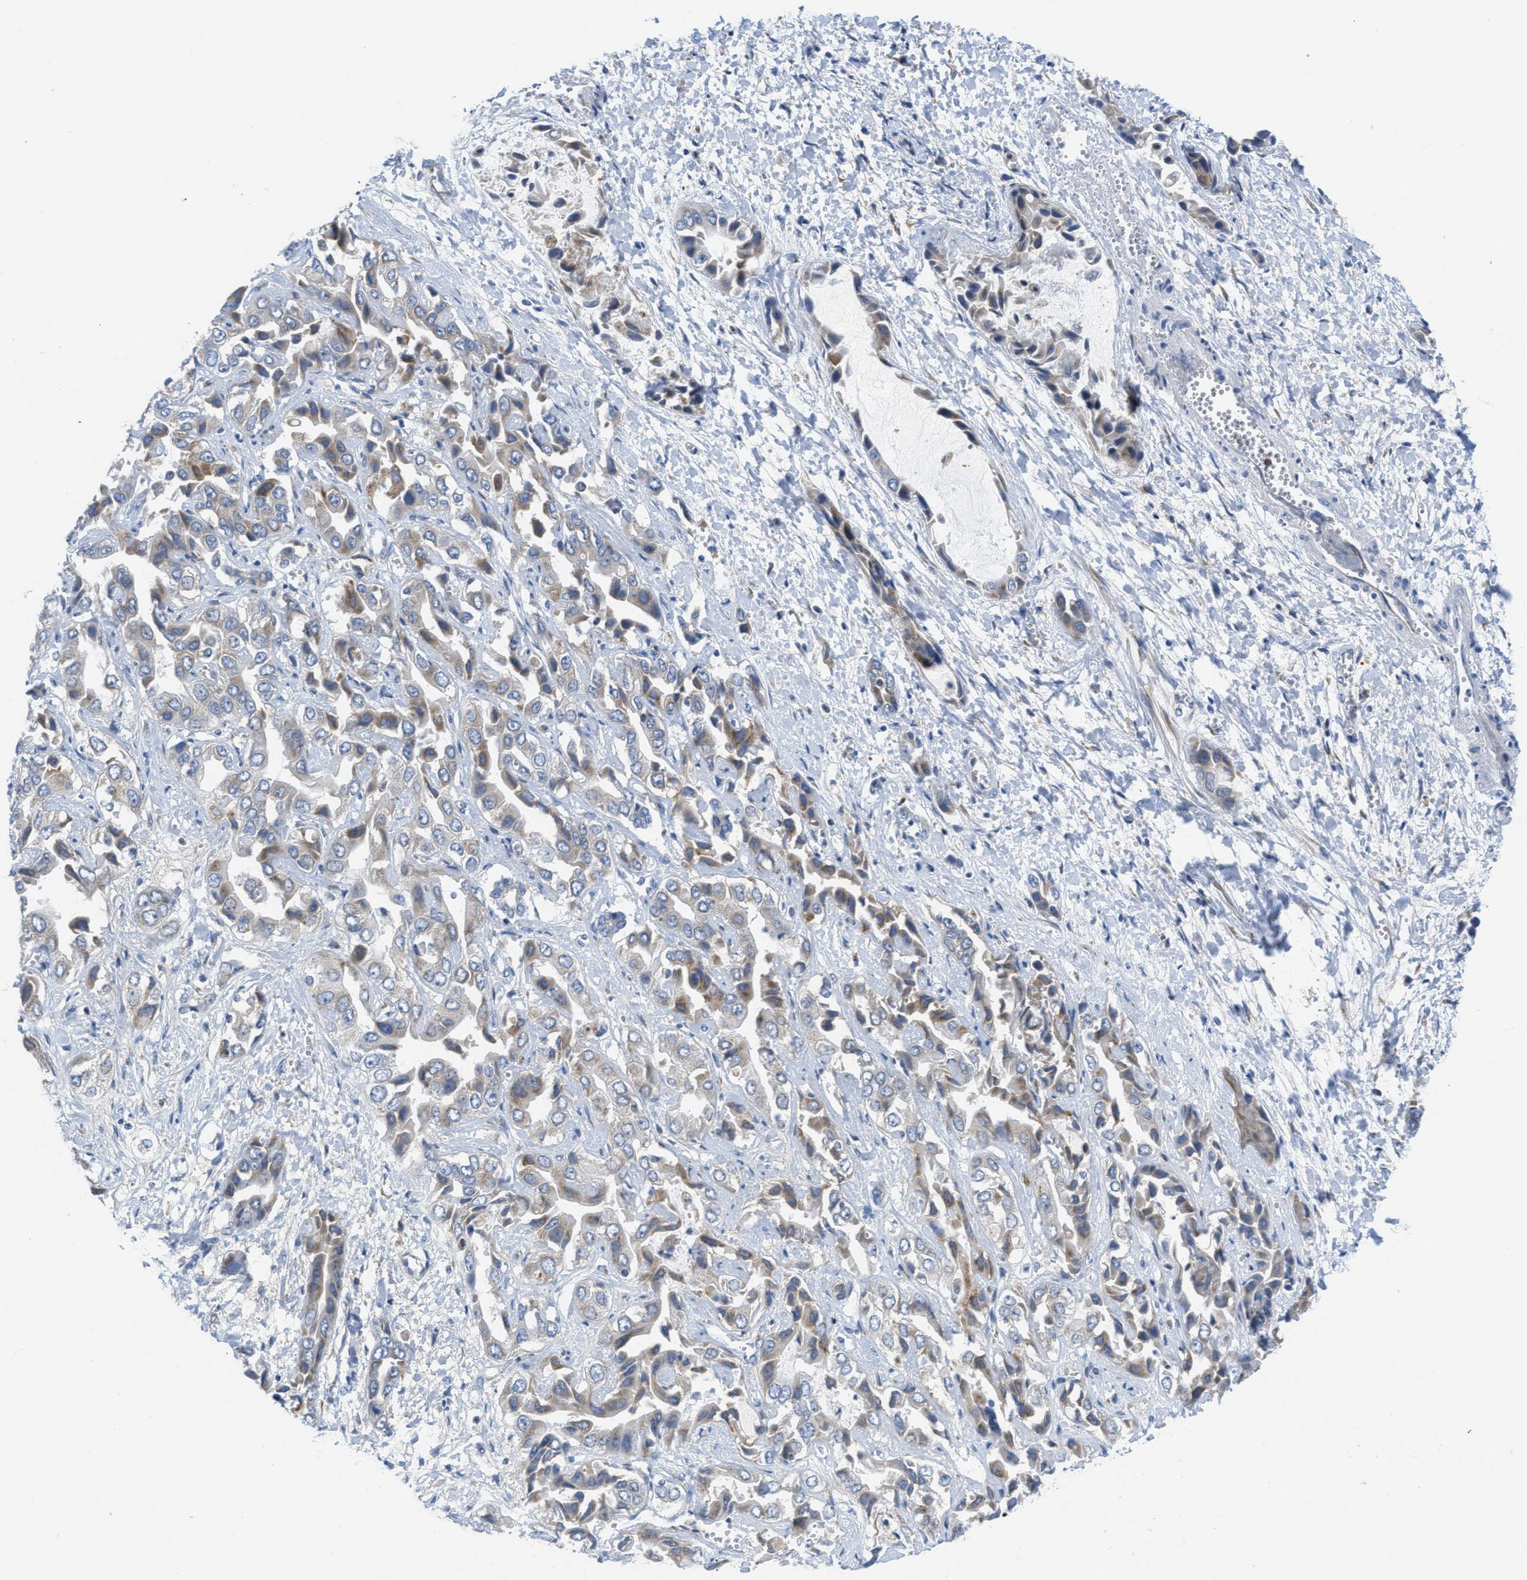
{"staining": {"intensity": "weak", "quantity": "25%-75%", "location": "cytoplasmic/membranous"}, "tissue": "liver cancer", "cell_type": "Tumor cells", "image_type": "cancer", "snomed": [{"axis": "morphology", "description": "Cholangiocarcinoma"}, {"axis": "topography", "description": "Liver"}], "caption": "A brown stain highlights weak cytoplasmic/membranous expression of a protein in human liver cancer tumor cells.", "gene": "PTDSS1", "patient": {"sex": "female", "age": 52}}